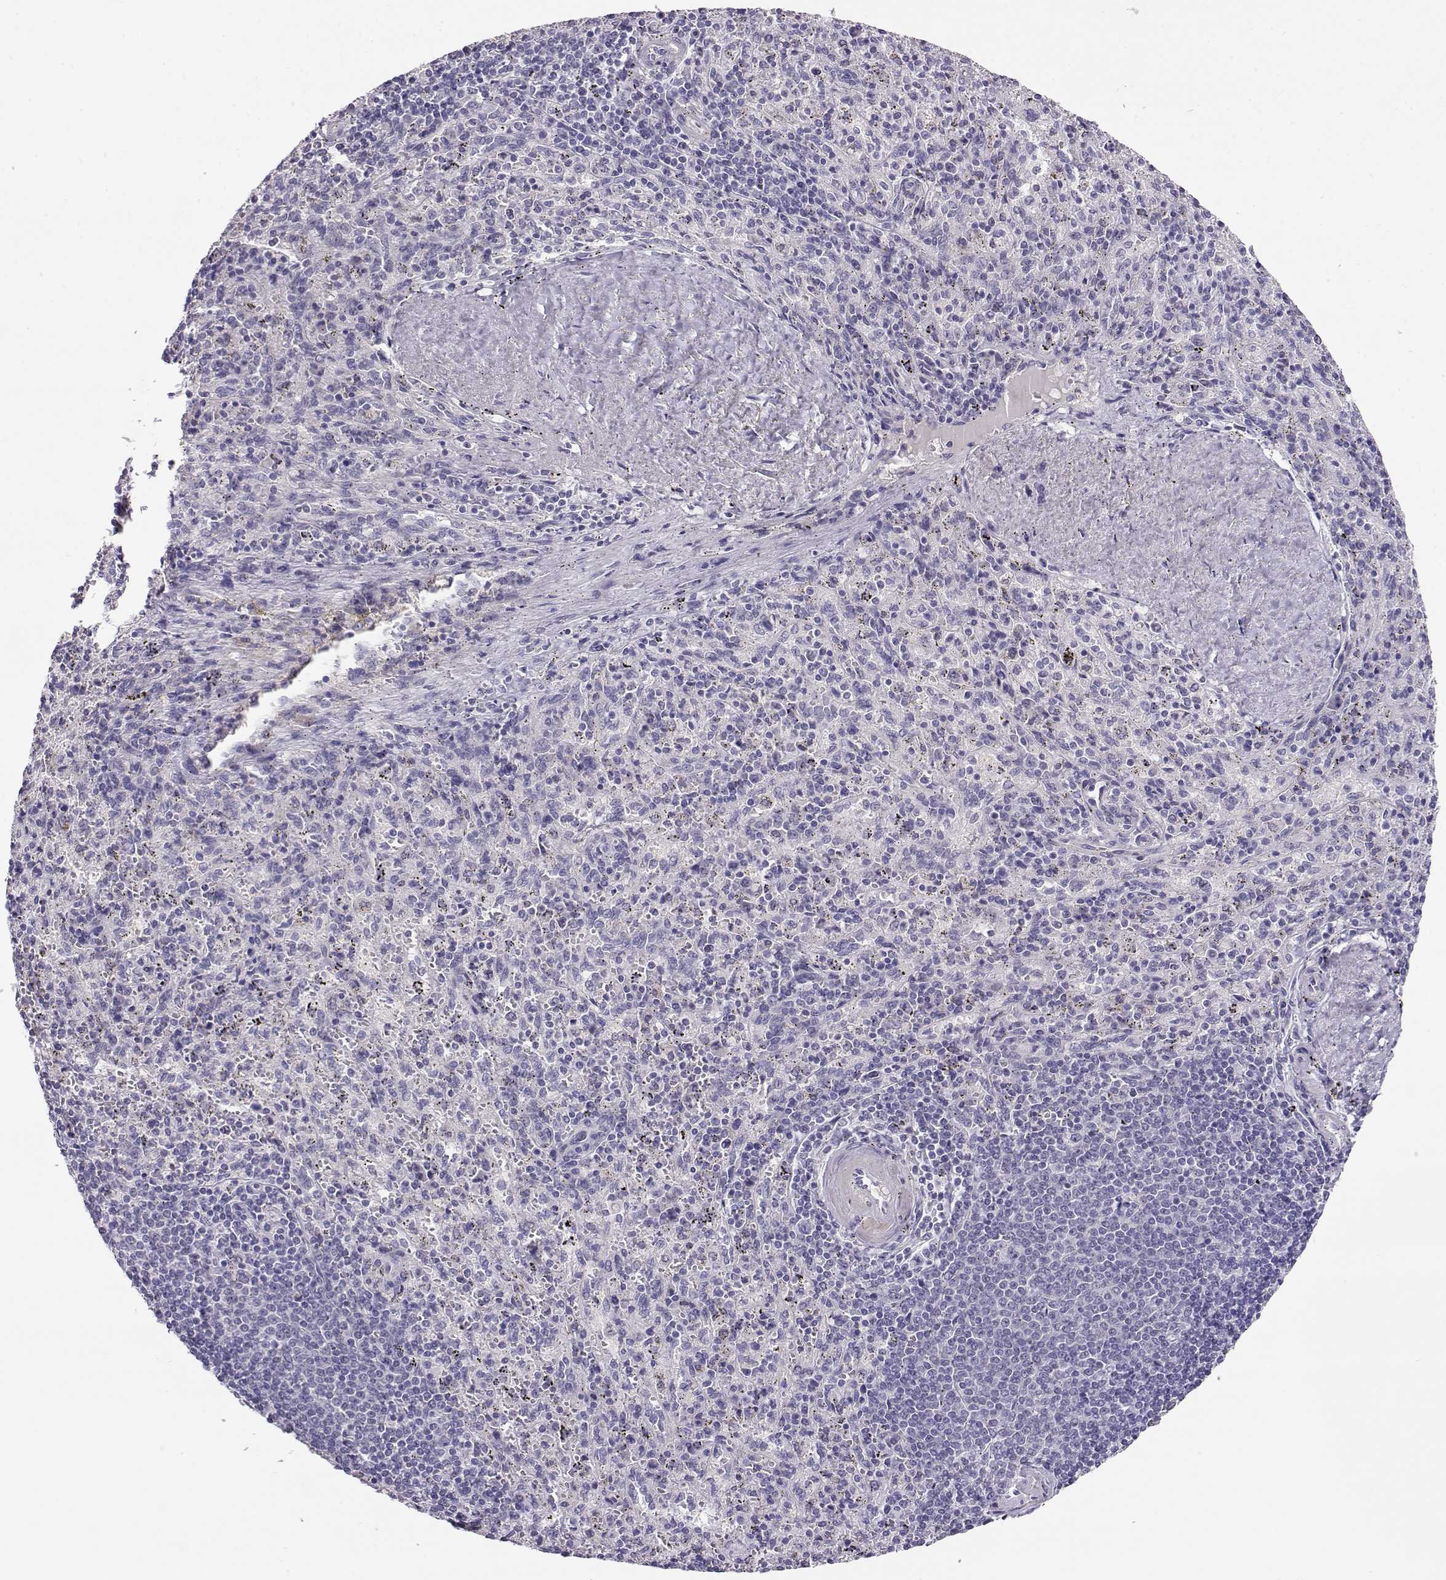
{"staining": {"intensity": "negative", "quantity": "none", "location": "none"}, "tissue": "spleen", "cell_type": "Cells in red pulp", "image_type": "normal", "snomed": [{"axis": "morphology", "description": "Normal tissue, NOS"}, {"axis": "topography", "description": "Spleen"}], "caption": "This is an immunohistochemistry micrograph of benign spleen. There is no positivity in cells in red pulp.", "gene": "ENDOU", "patient": {"sex": "male", "age": 57}}